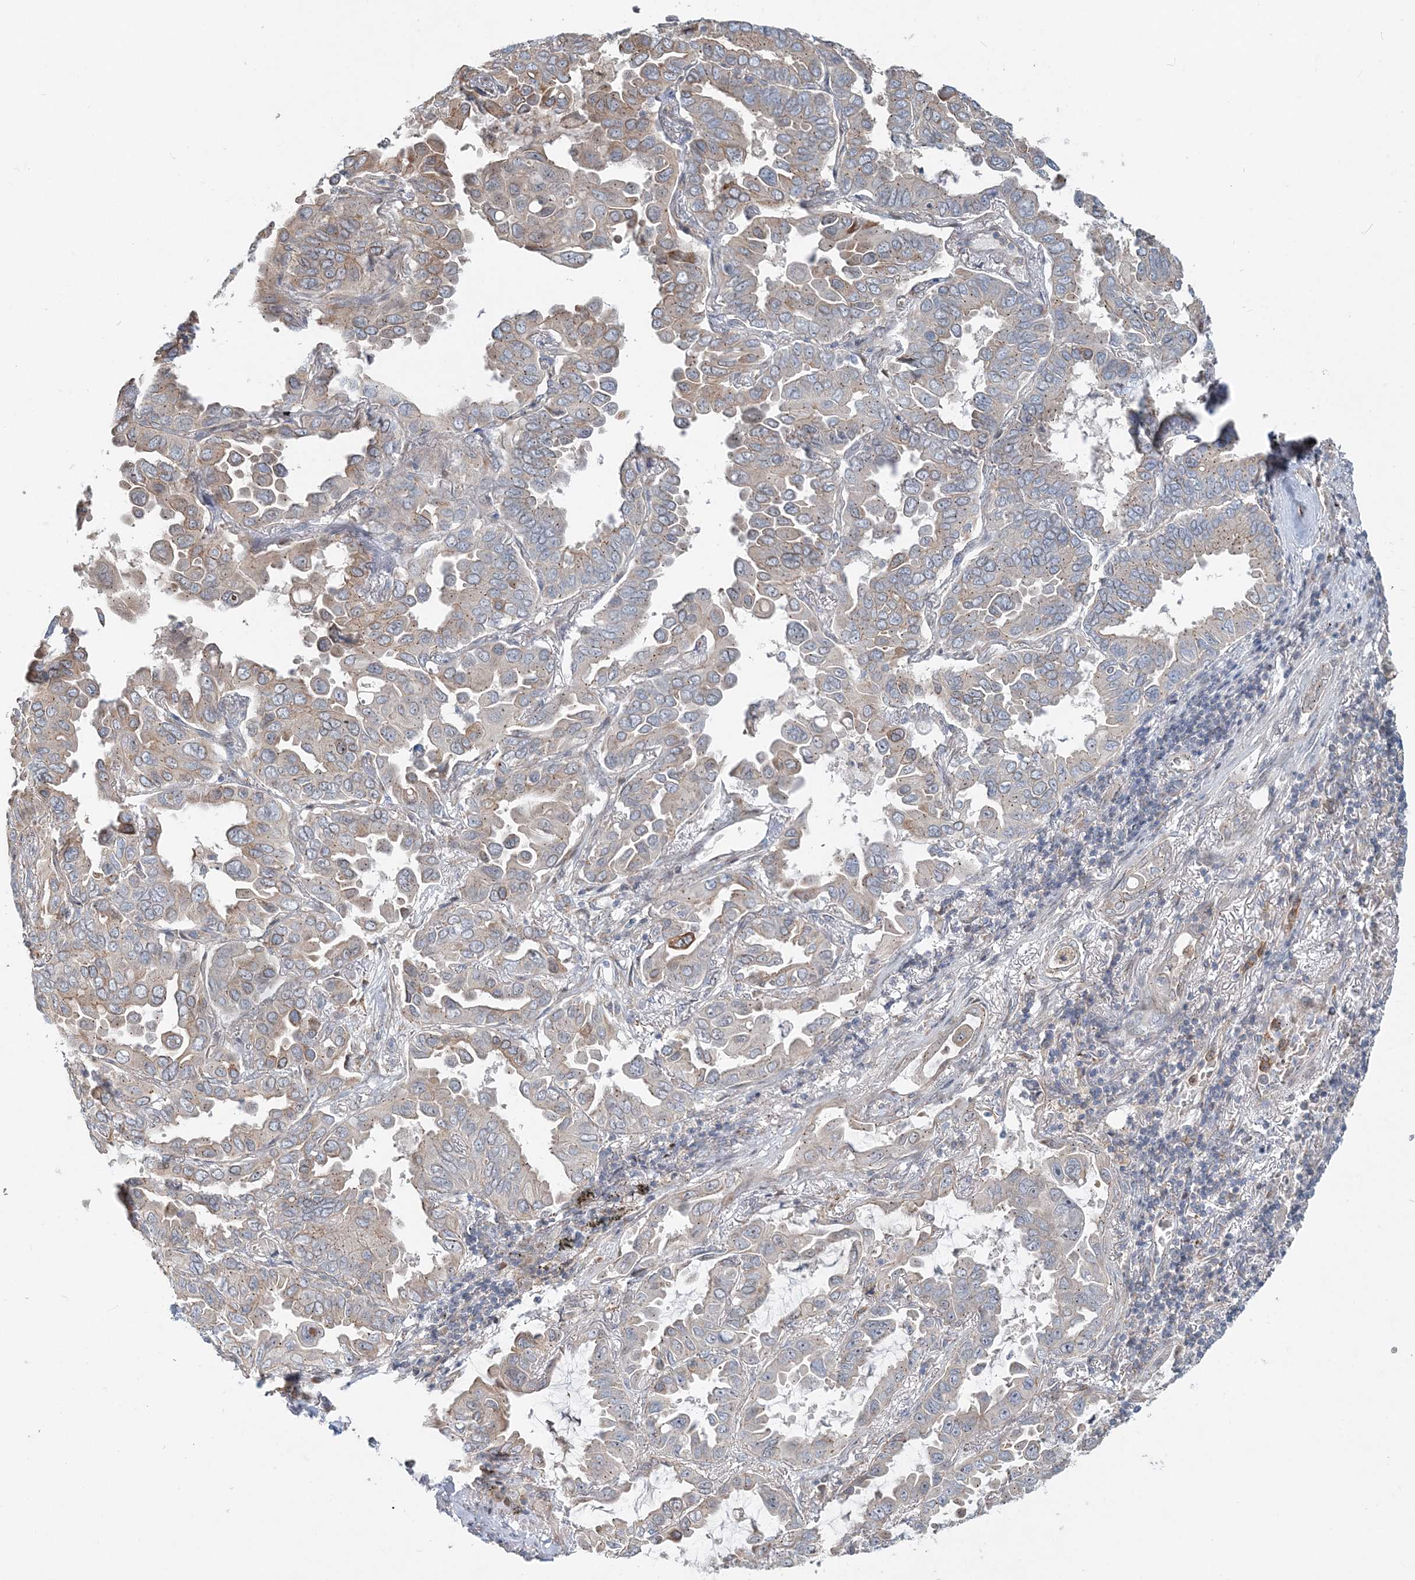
{"staining": {"intensity": "weak", "quantity": "<25%", "location": "cytoplasmic/membranous"}, "tissue": "lung cancer", "cell_type": "Tumor cells", "image_type": "cancer", "snomed": [{"axis": "morphology", "description": "Adenocarcinoma, NOS"}, {"axis": "topography", "description": "Lung"}], "caption": "A high-resolution micrograph shows immunohistochemistry staining of adenocarcinoma (lung), which exhibits no significant staining in tumor cells.", "gene": "CXXC5", "patient": {"sex": "male", "age": 64}}